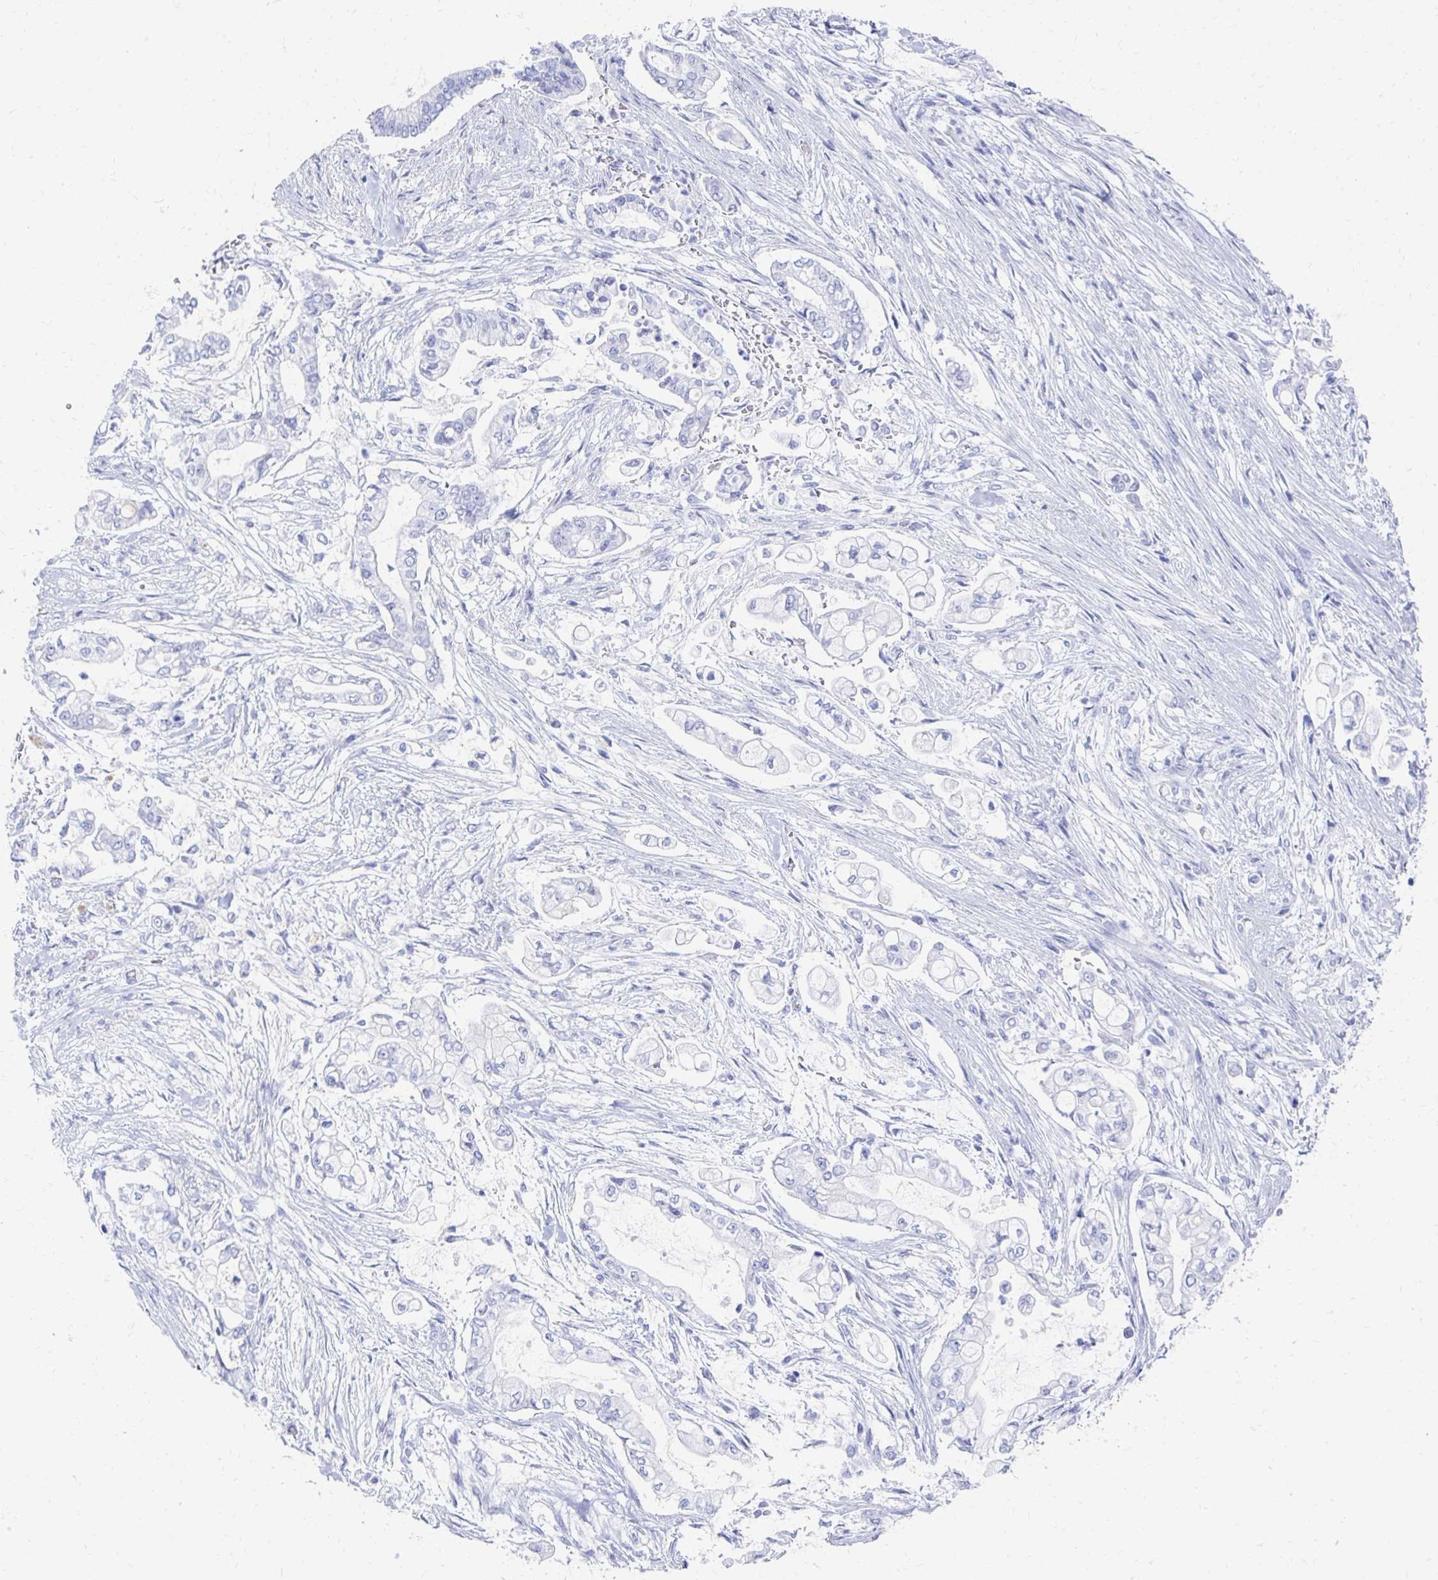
{"staining": {"intensity": "negative", "quantity": "none", "location": "none"}, "tissue": "pancreatic cancer", "cell_type": "Tumor cells", "image_type": "cancer", "snomed": [{"axis": "morphology", "description": "Adenocarcinoma, NOS"}, {"axis": "topography", "description": "Pancreas"}], "caption": "Immunohistochemistry of human pancreatic adenocarcinoma demonstrates no positivity in tumor cells. The staining was performed using DAB (3,3'-diaminobenzidine) to visualize the protein expression in brown, while the nuclei were stained in blue with hematoxylin (Magnification: 20x).", "gene": "CST6", "patient": {"sex": "female", "age": 69}}